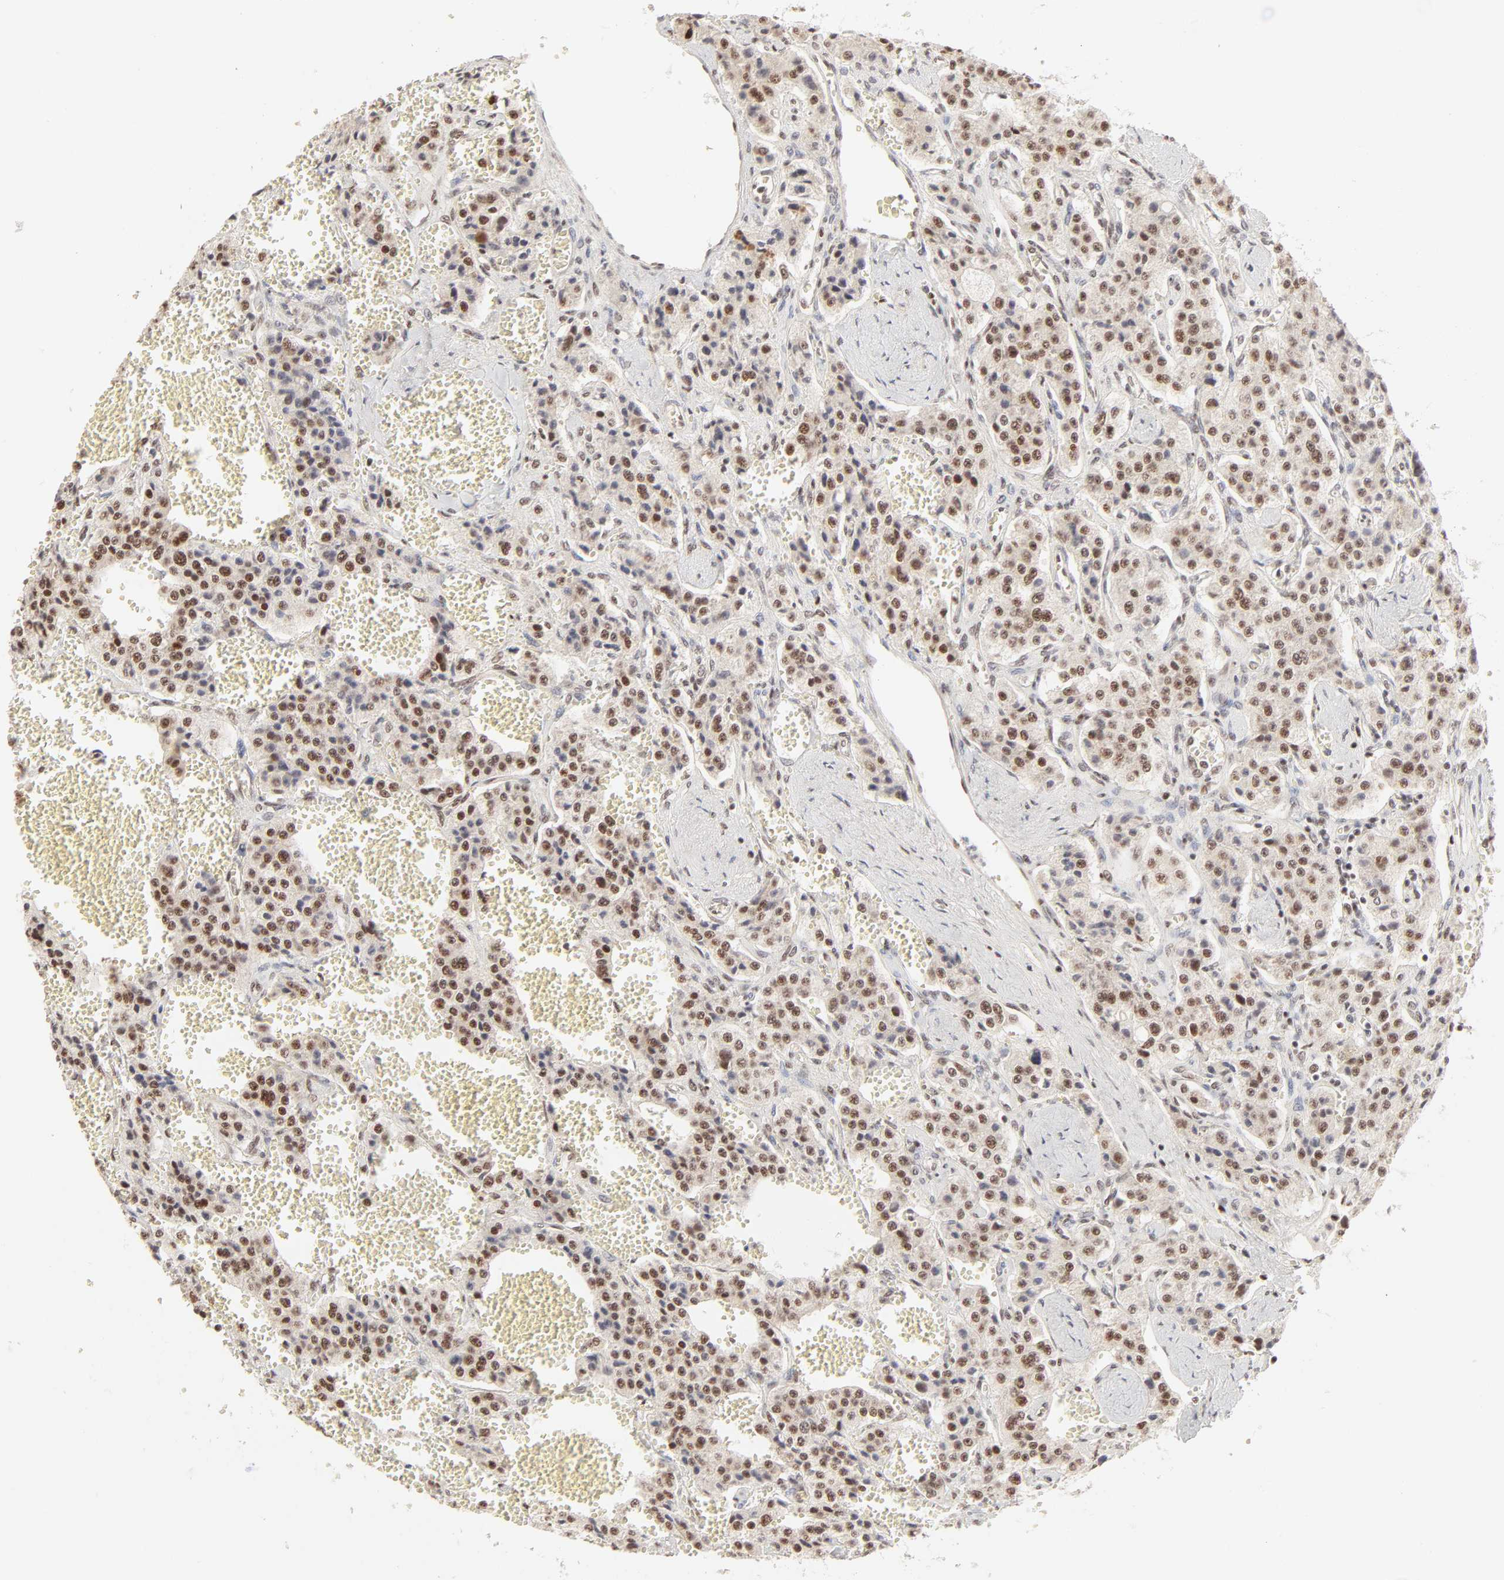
{"staining": {"intensity": "moderate", "quantity": ">75%", "location": "nuclear"}, "tissue": "carcinoid", "cell_type": "Tumor cells", "image_type": "cancer", "snomed": [{"axis": "morphology", "description": "Carcinoid, malignant, NOS"}, {"axis": "topography", "description": "Small intestine"}], "caption": "About >75% of tumor cells in human malignant carcinoid show moderate nuclear protein staining as visualized by brown immunohistochemical staining.", "gene": "TARDBP", "patient": {"sex": "male", "age": 52}}